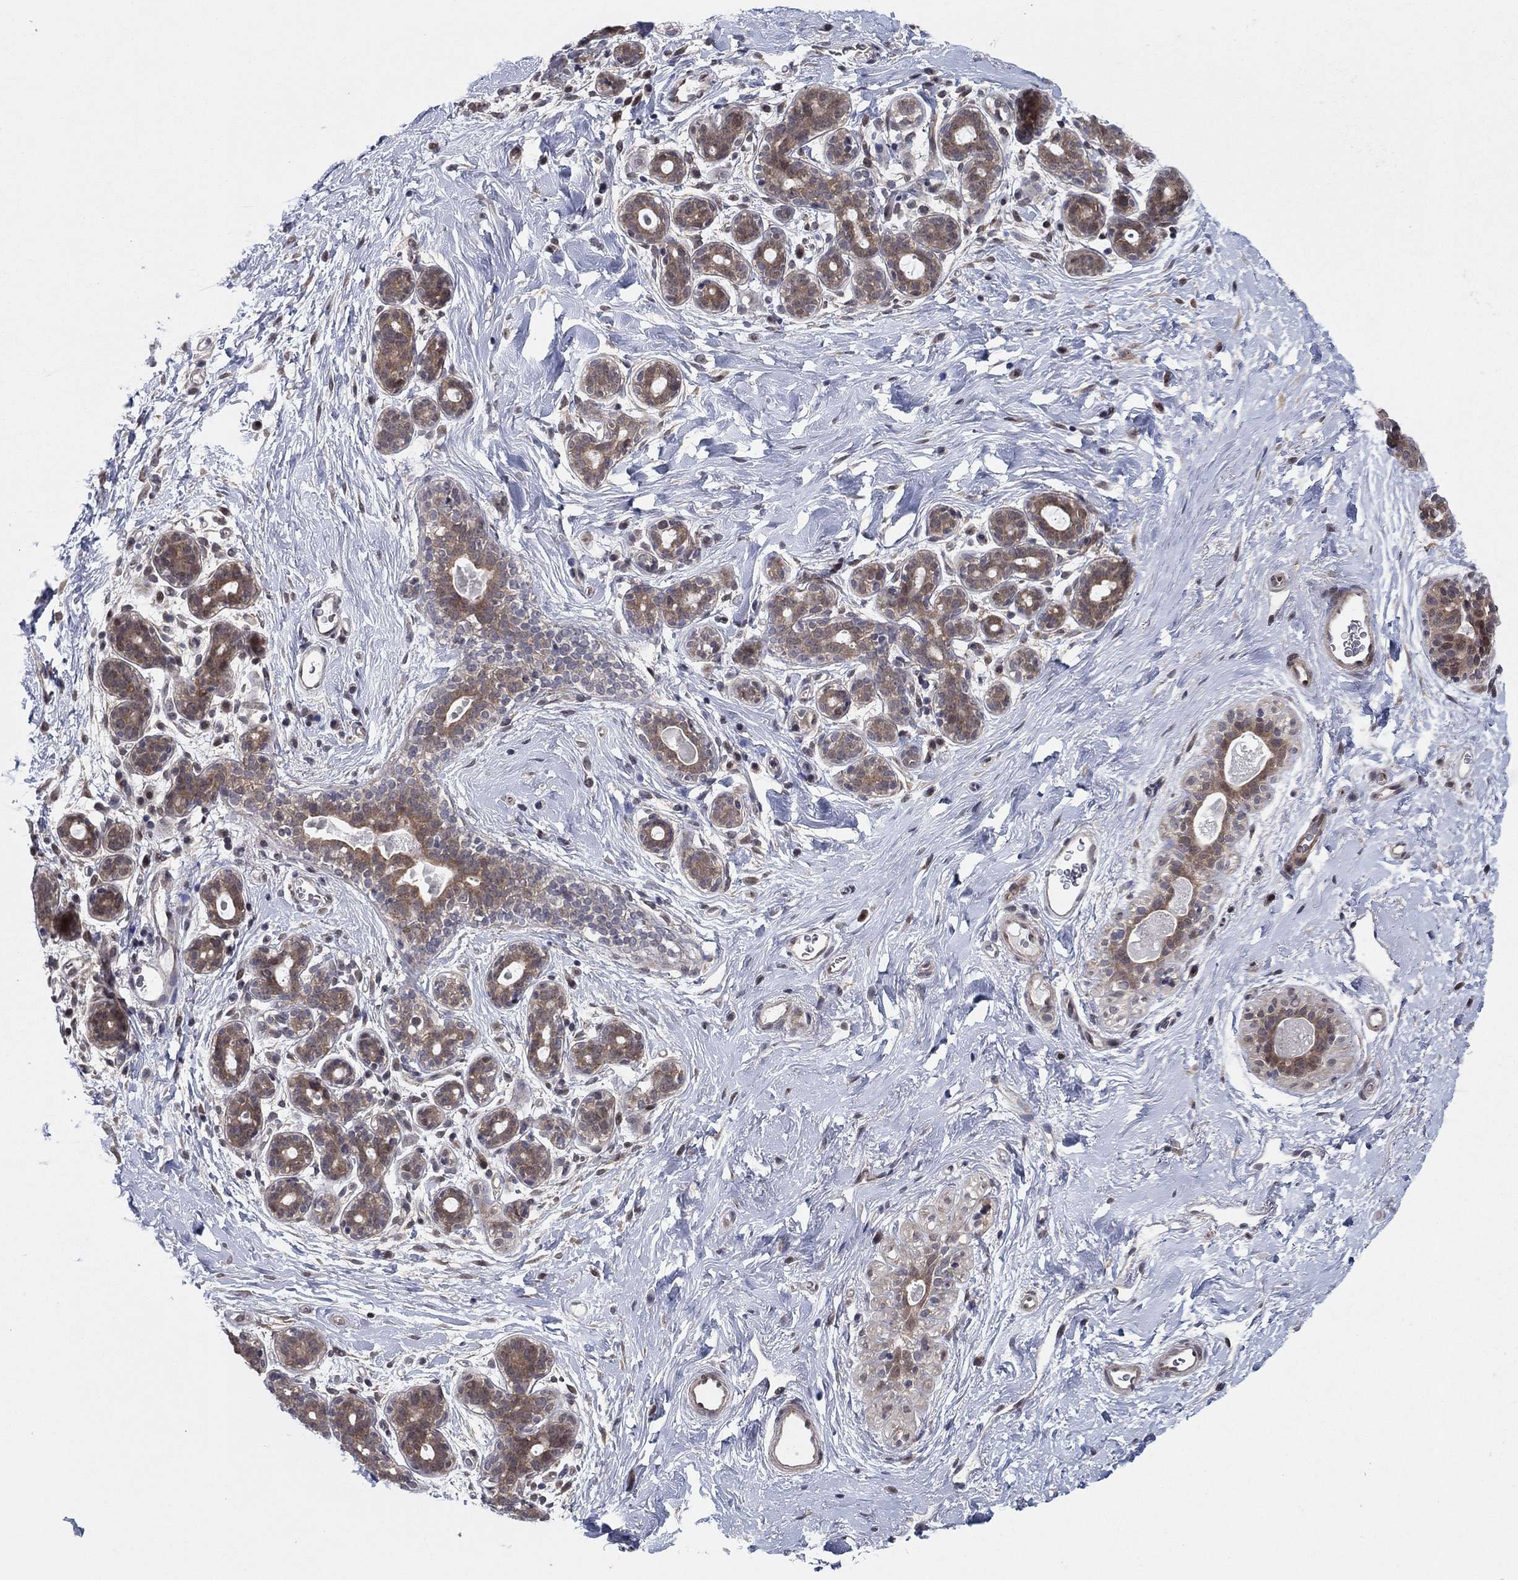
{"staining": {"intensity": "negative", "quantity": "none", "location": "none"}, "tissue": "breast", "cell_type": "Adipocytes", "image_type": "normal", "snomed": [{"axis": "morphology", "description": "Normal tissue, NOS"}, {"axis": "topography", "description": "Breast"}], "caption": "Immunohistochemistry histopathology image of benign breast stained for a protein (brown), which displays no staining in adipocytes. (Stains: DAB (3,3'-diaminobenzidine) immunohistochemistry (IHC) with hematoxylin counter stain, Microscopy: brightfield microscopy at high magnification).", "gene": "PSMC1", "patient": {"sex": "female", "age": 43}}